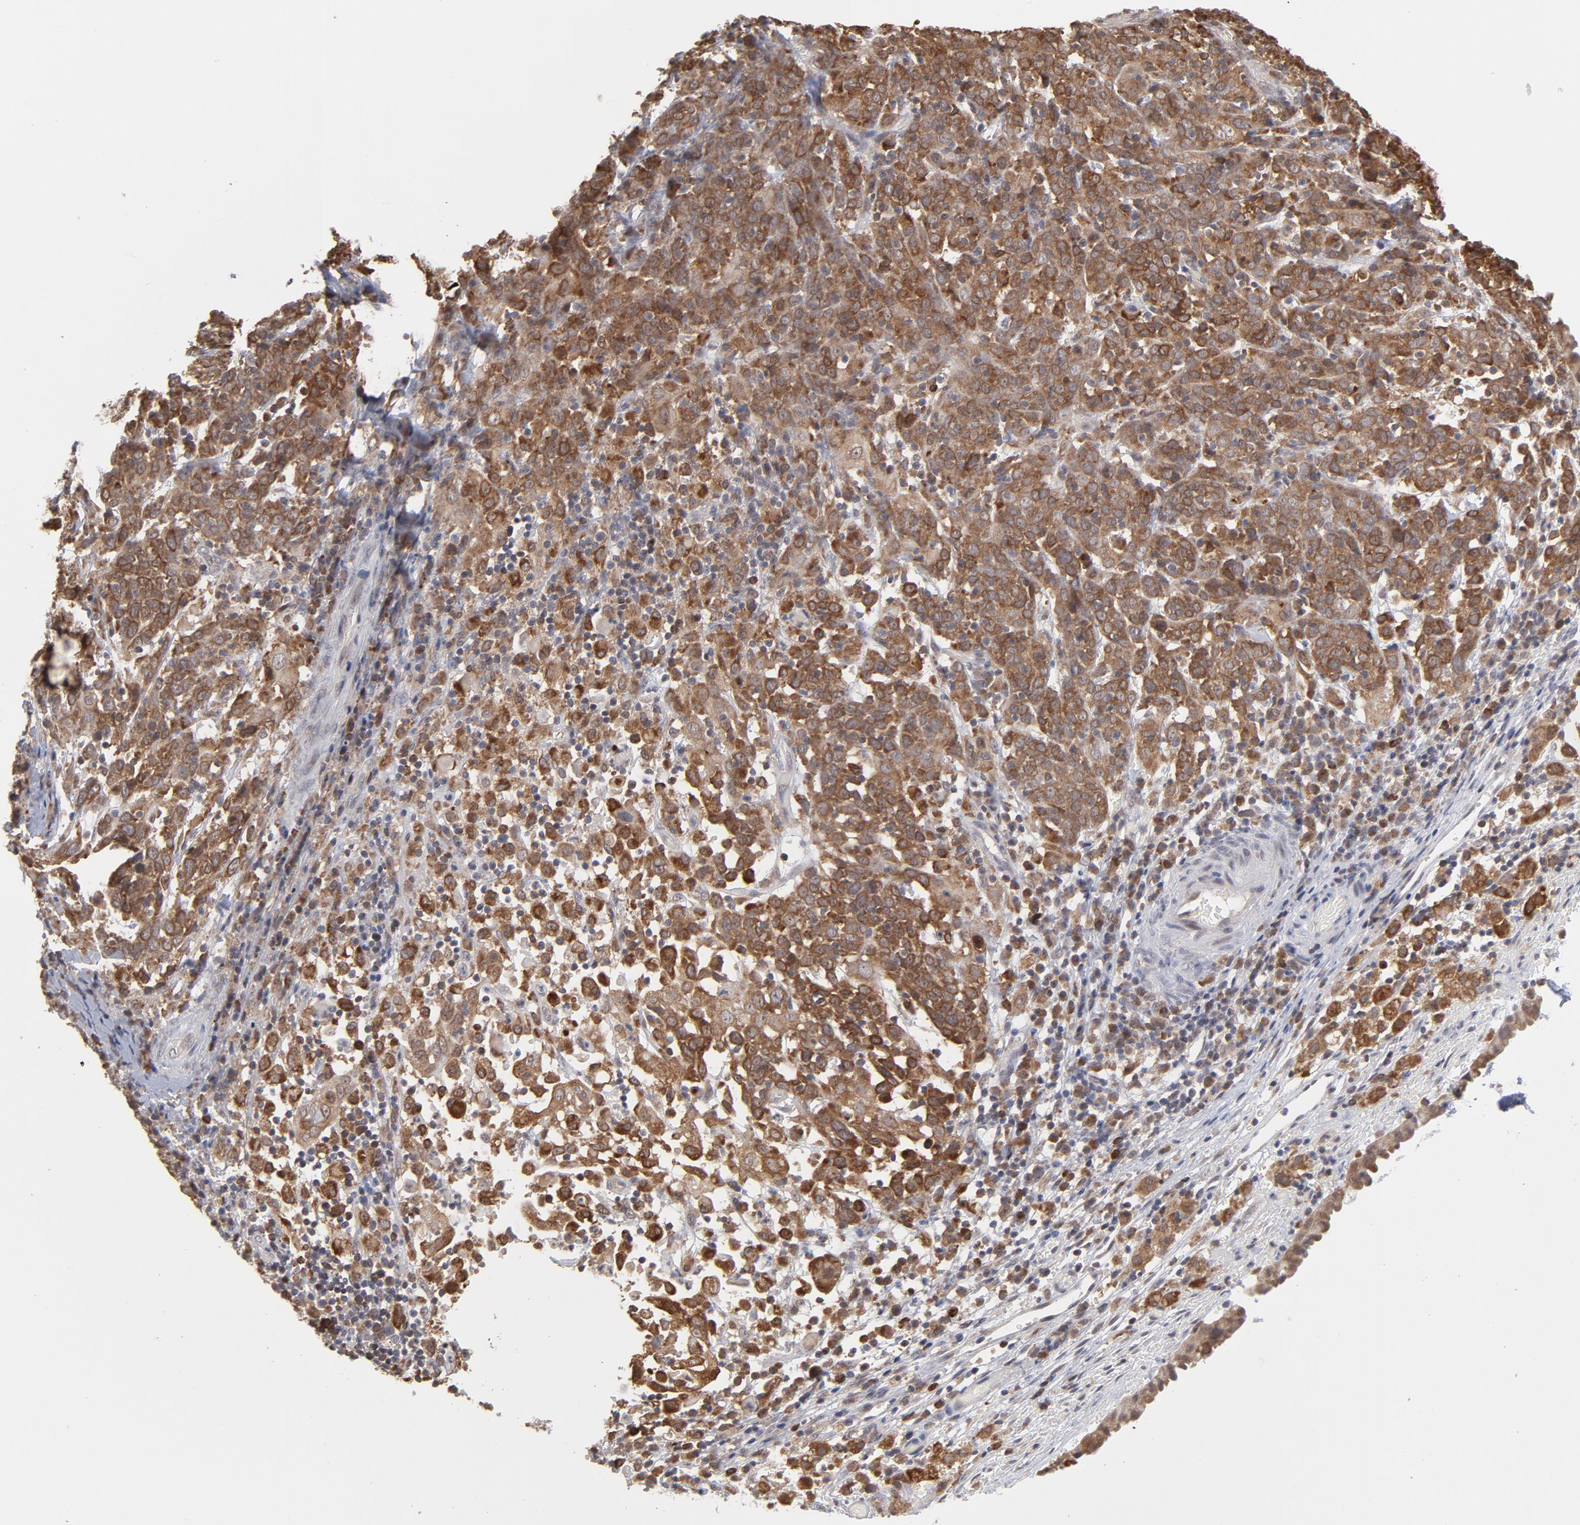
{"staining": {"intensity": "moderate", "quantity": ">75%", "location": "cytoplasmic/membranous"}, "tissue": "cervical cancer", "cell_type": "Tumor cells", "image_type": "cancer", "snomed": [{"axis": "morphology", "description": "Normal tissue, NOS"}, {"axis": "morphology", "description": "Squamous cell carcinoma, NOS"}, {"axis": "topography", "description": "Cervix"}], "caption": "Moderate cytoplasmic/membranous staining is seen in approximately >75% of tumor cells in cervical cancer.", "gene": "OAS1", "patient": {"sex": "female", "age": 67}}